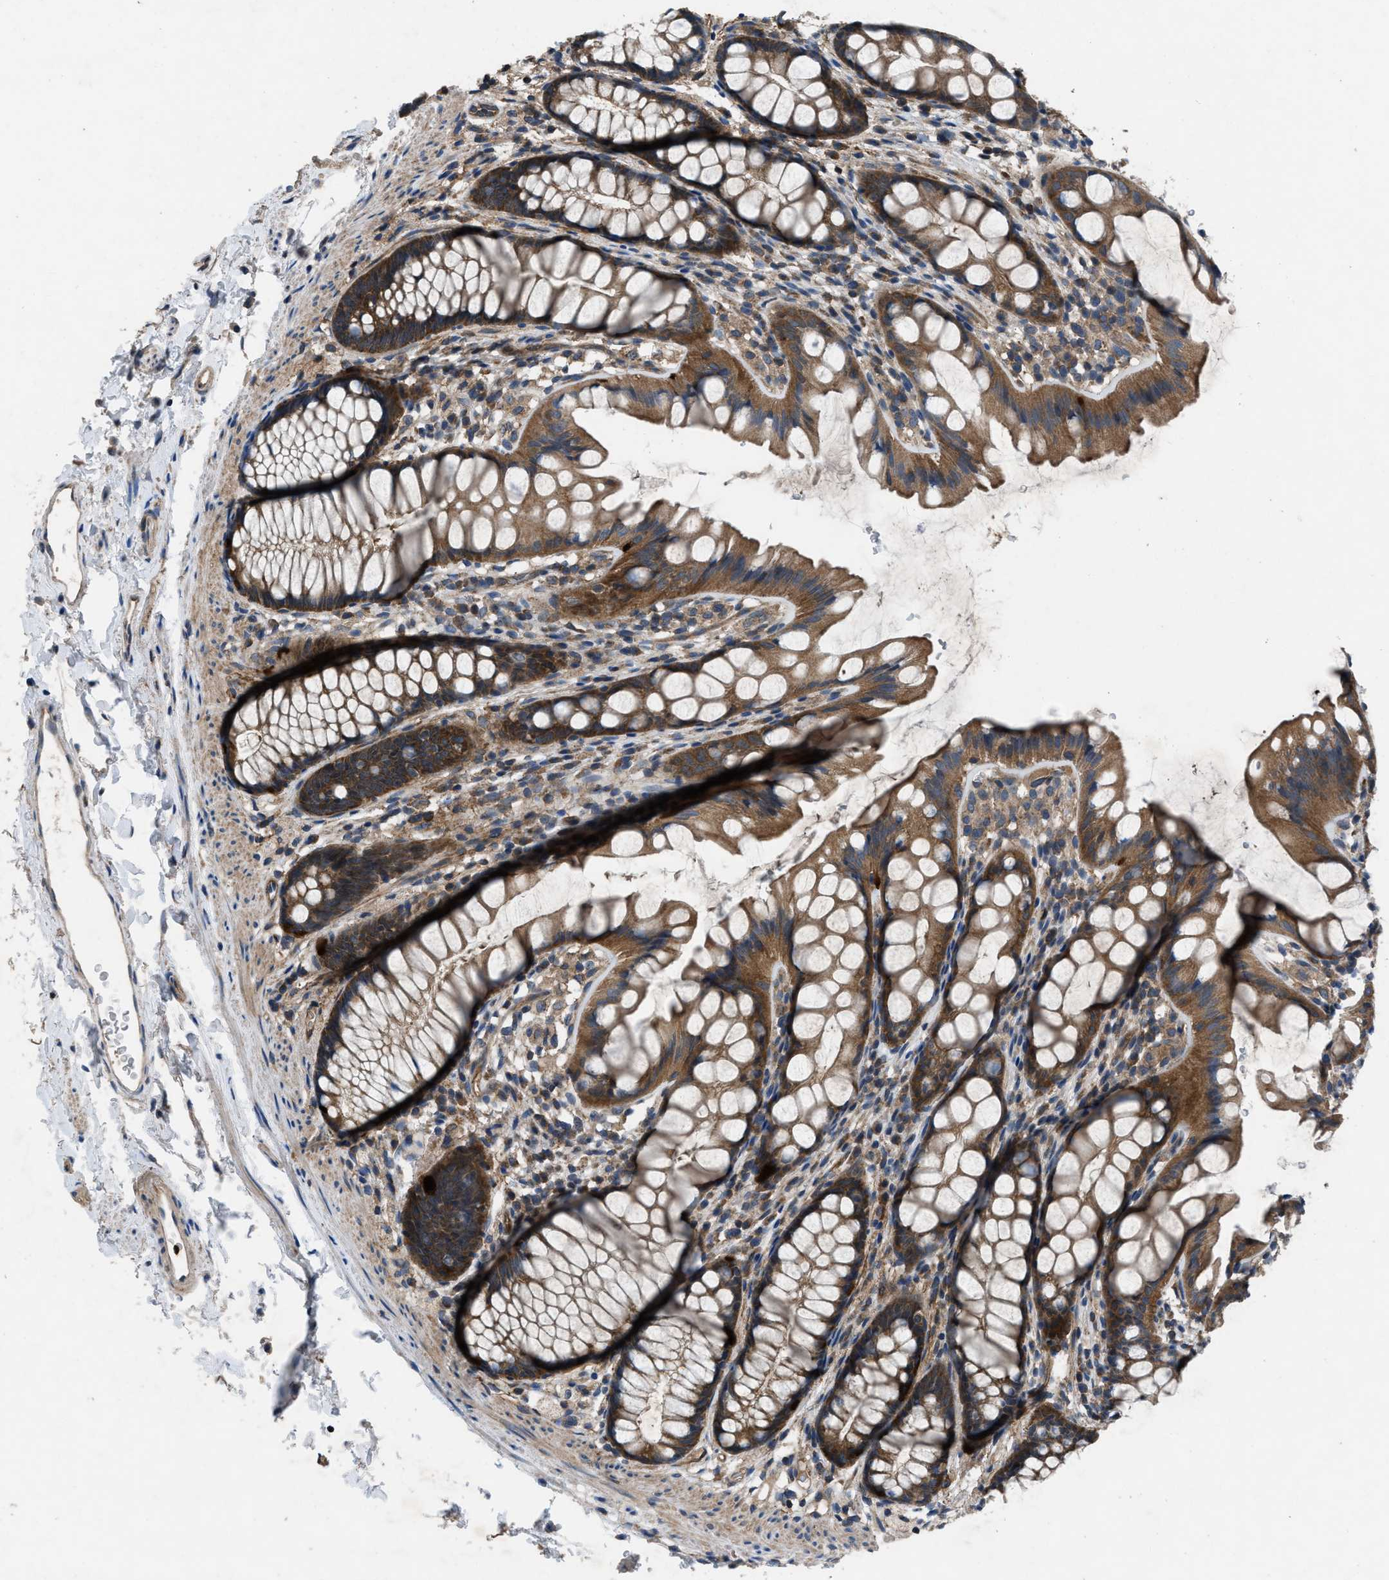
{"staining": {"intensity": "moderate", "quantity": ">75%", "location": "cytoplasmic/membranous"}, "tissue": "rectum", "cell_type": "Glandular cells", "image_type": "normal", "snomed": [{"axis": "morphology", "description": "Normal tissue, NOS"}, {"axis": "topography", "description": "Rectum"}], "caption": "A medium amount of moderate cytoplasmic/membranous expression is identified in approximately >75% of glandular cells in benign rectum. (DAB (3,3'-diaminobenzidine) = brown stain, brightfield microscopy at high magnification).", "gene": "USP25", "patient": {"sex": "female", "age": 65}}